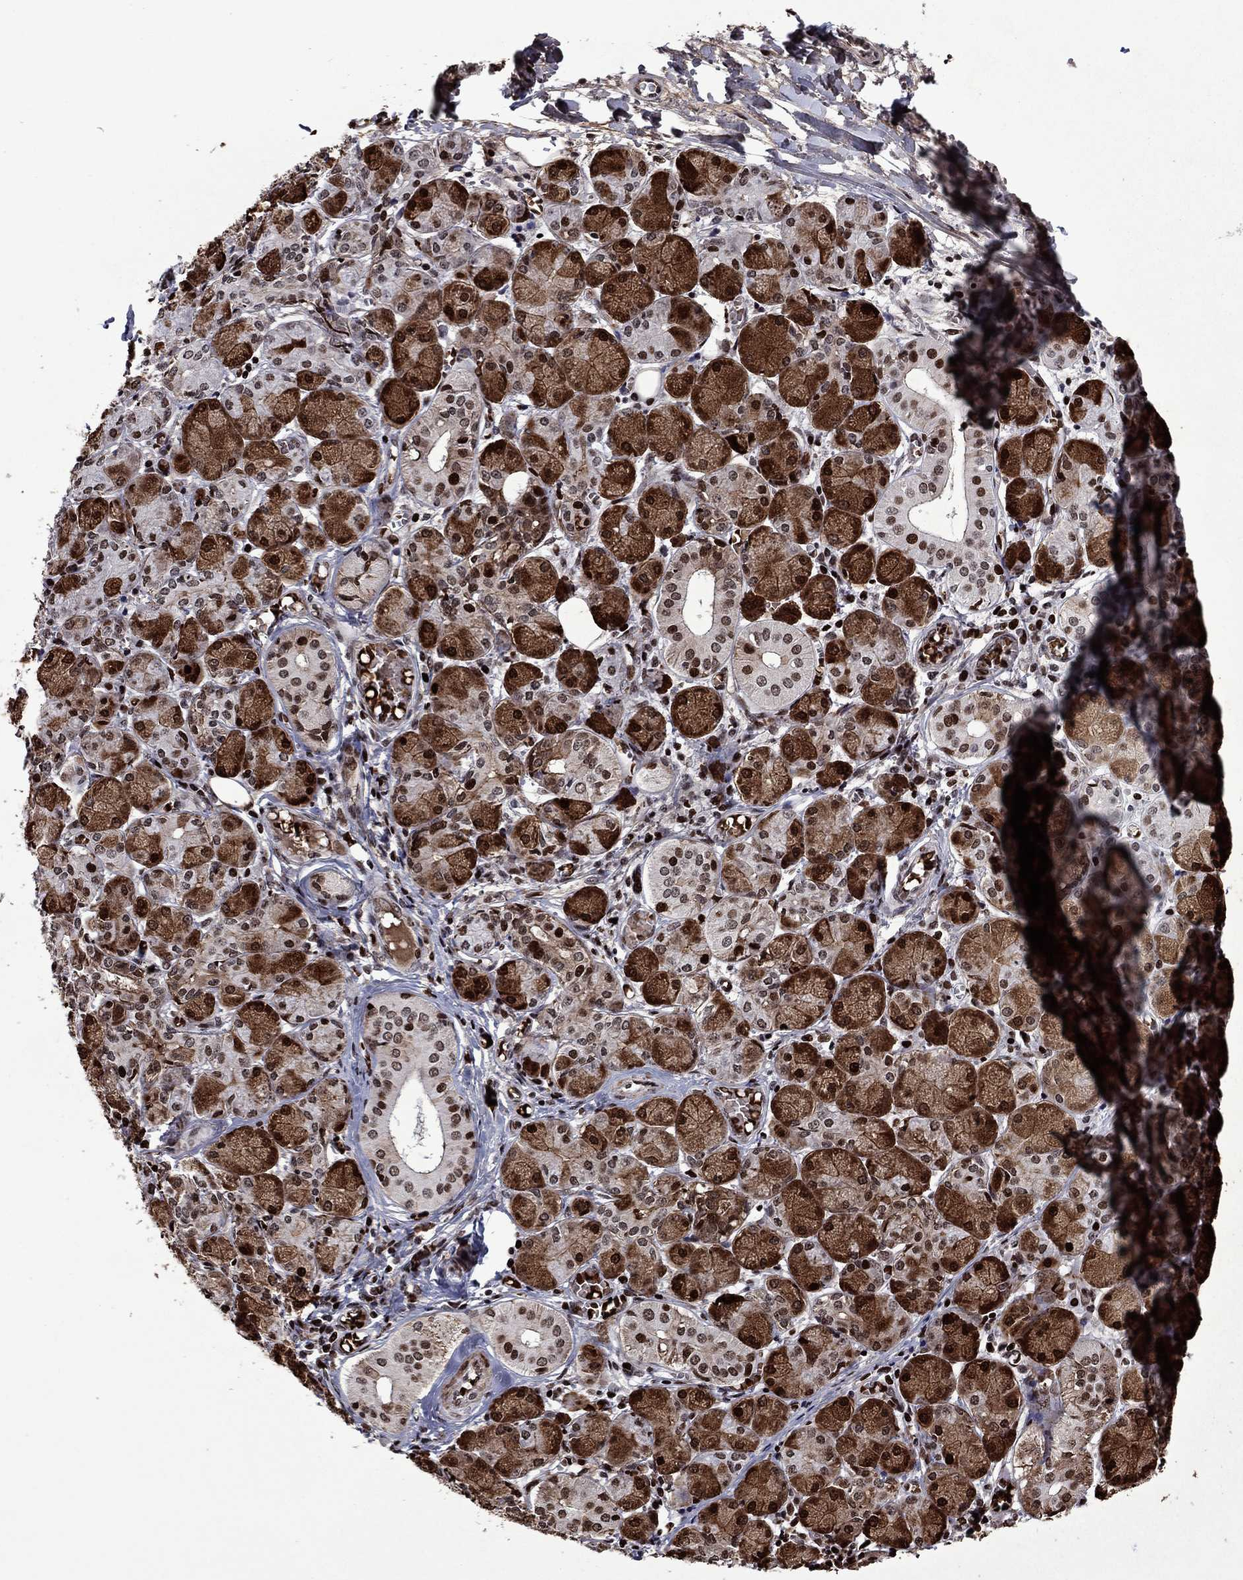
{"staining": {"intensity": "strong", "quantity": ">75%", "location": "cytoplasmic/membranous,nuclear"}, "tissue": "salivary gland", "cell_type": "Glandular cells", "image_type": "normal", "snomed": [{"axis": "morphology", "description": "Normal tissue, NOS"}, {"axis": "topography", "description": "Salivary gland"}, {"axis": "topography", "description": "Peripheral nerve tissue"}], "caption": "Immunohistochemical staining of benign salivary gland exhibits >75% levels of strong cytoplasmic/membranous,nuclear protein expression in approximately >75% of glandular cells. The protein is stained brown, and the nuclei are stained in blue (DAB IHC with brightfield microscopy, high magnification).", "gene": "LIMK1", "patient": {"sex": "female", "age": 24}}